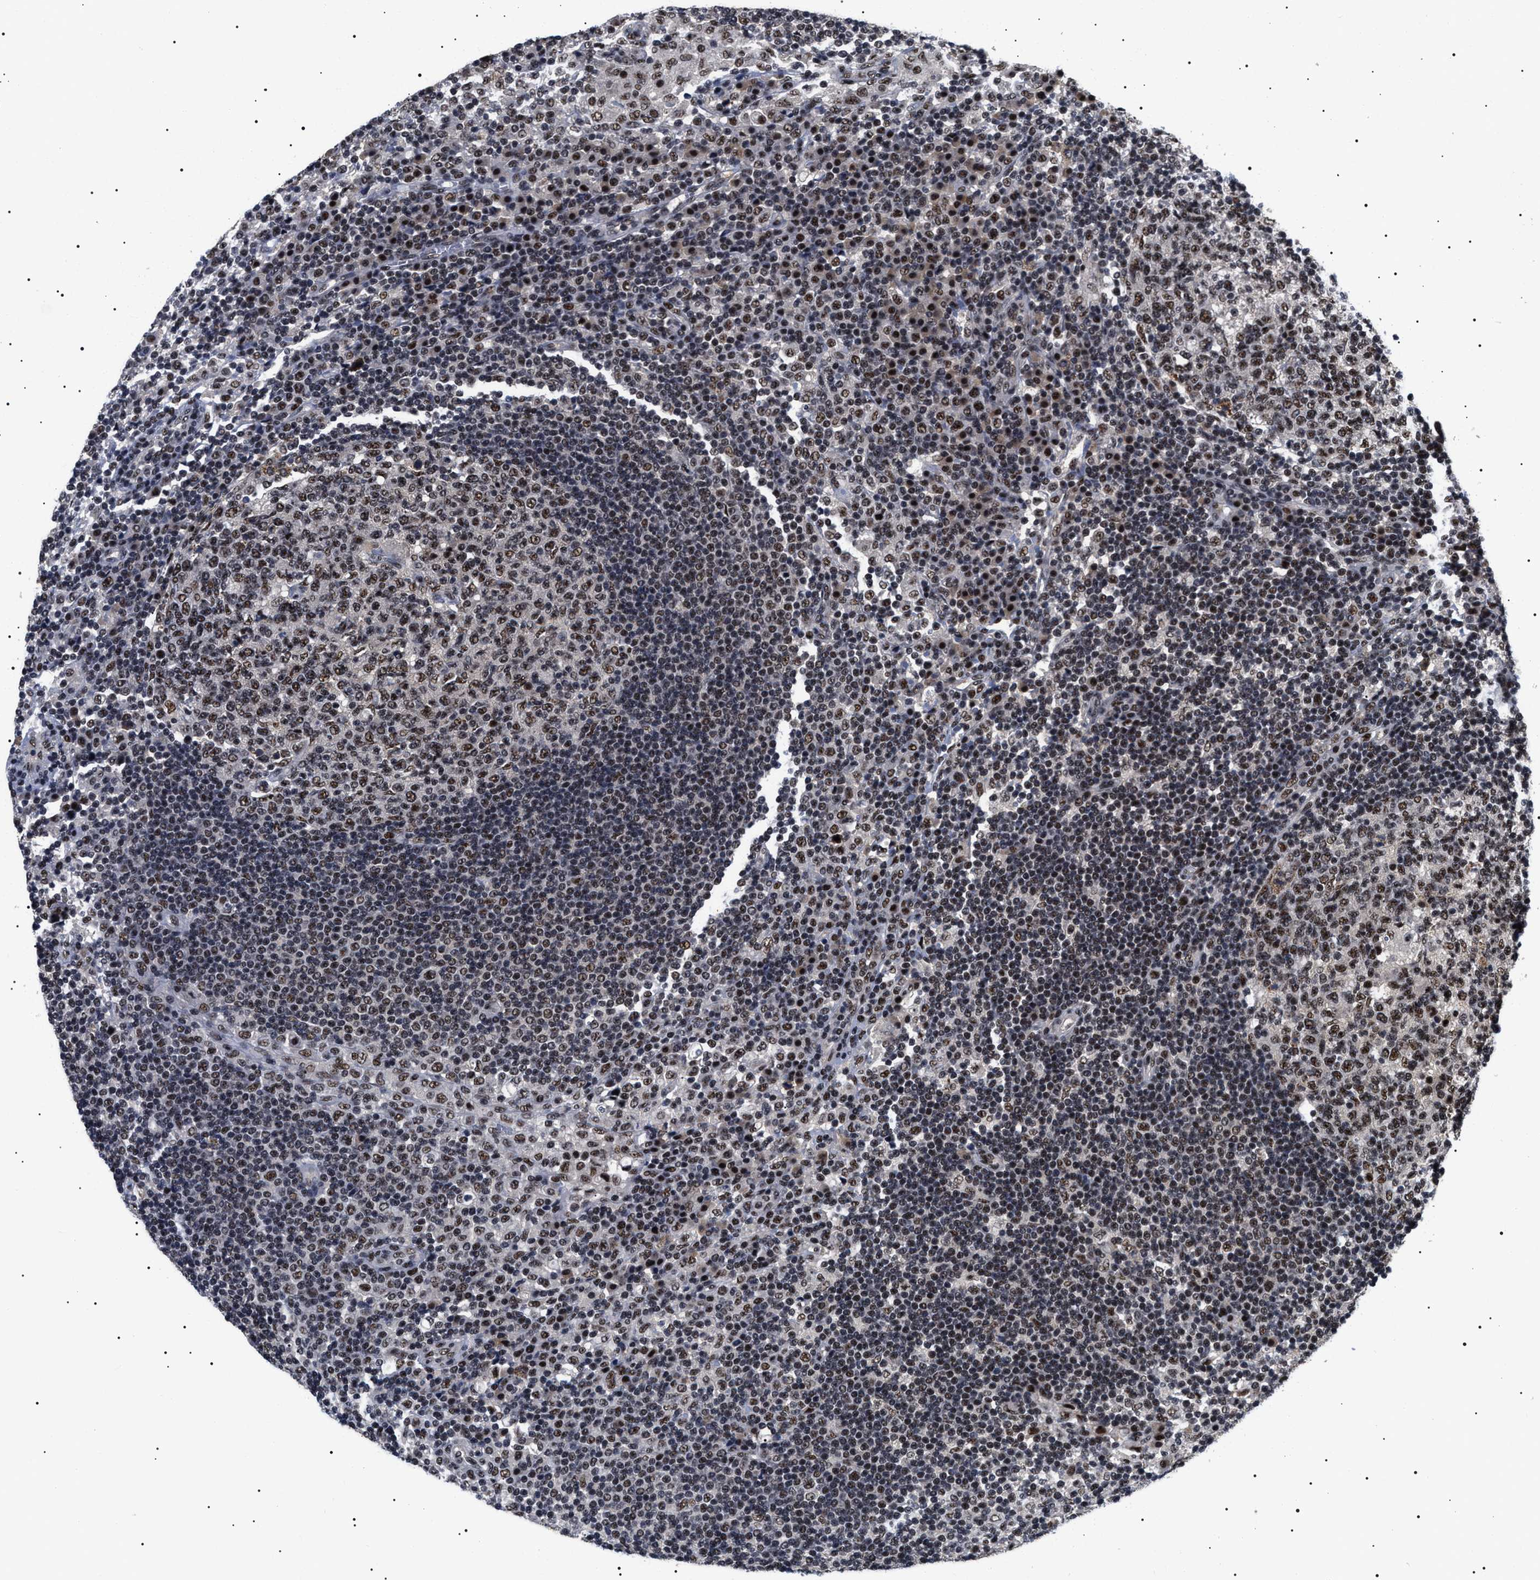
{"staining": {"intensity": "moderate", "quantity": ">75%", "location": "nuclear"}, "tissue": "lymph node", "cell_type": "Germinal center cells", "image_type": "normal", "snomed": [{"axis": "morphology", "description": "Normal tissue, NOS"}, {"axis": "topography", "description": "Lymph node"}], "caption": "Germinal center cells display medium levels of moderate nuclear staining in approximately >75% of cells in normal human lymph node. (brown staining indicates protein expression, while blue staining denotes nuclei).", "gene": "CAAP1", "patient": {"sex": "female", "age": 53}}